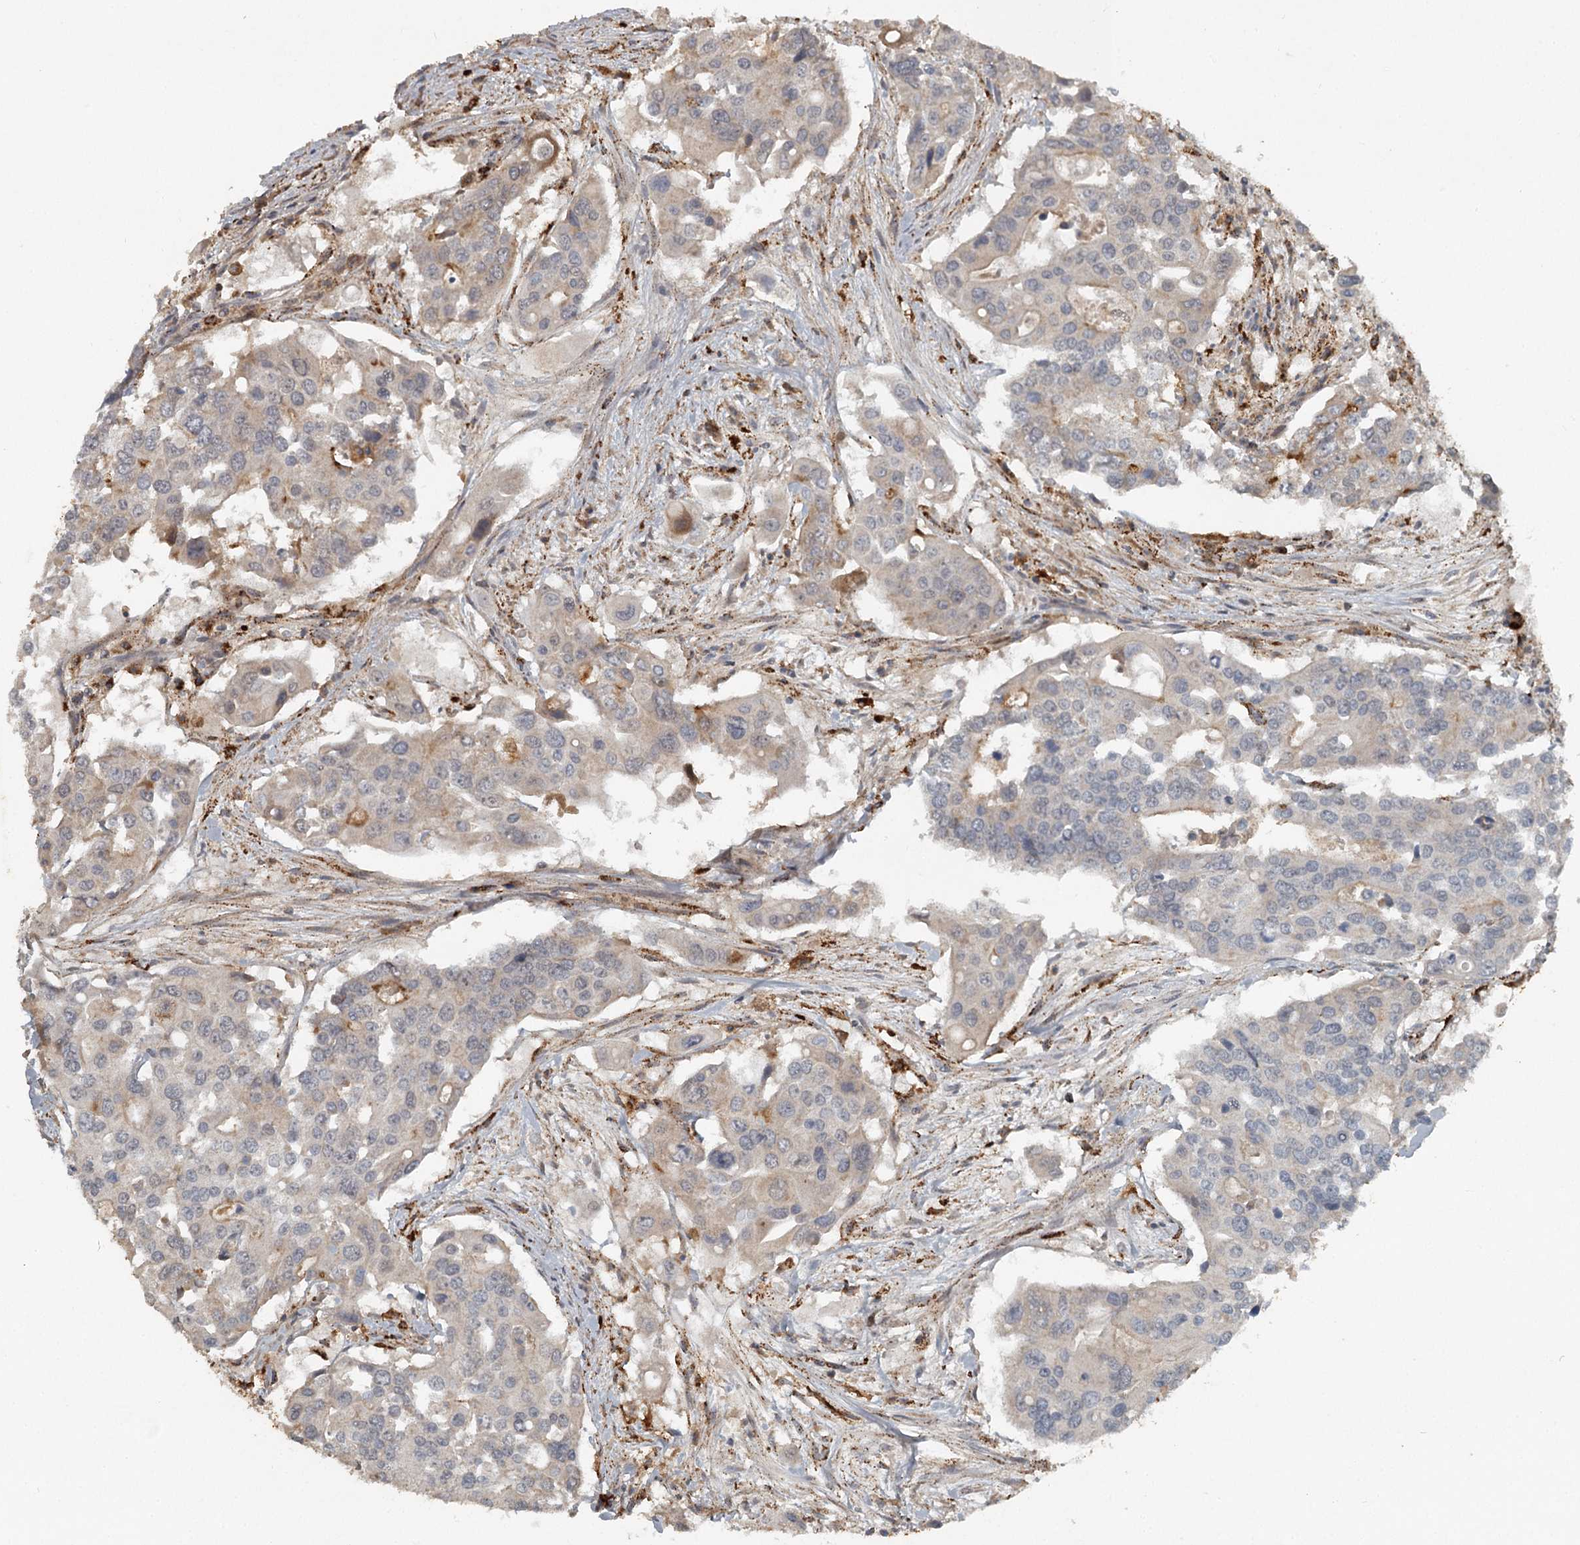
{"staining": {"intensity": "weak", "quantity": "<25%", "location": "cytoplasmic/membranous"}, "tissue": "colorectal cancer", "cell_type": "Tumor cells", "image_type": "cancer", "snomed": [{"axis": "morphology", "description": "Adenocarcinoma, NOS"}, {"axis": "topography", "description": "Colon"}], "caption": "This is an IHC micrograph of colorectal cancer. There is no staining in tumor cells.", "gene": "SLC39A8", "patient": {"sex": "male", "age": 77}}